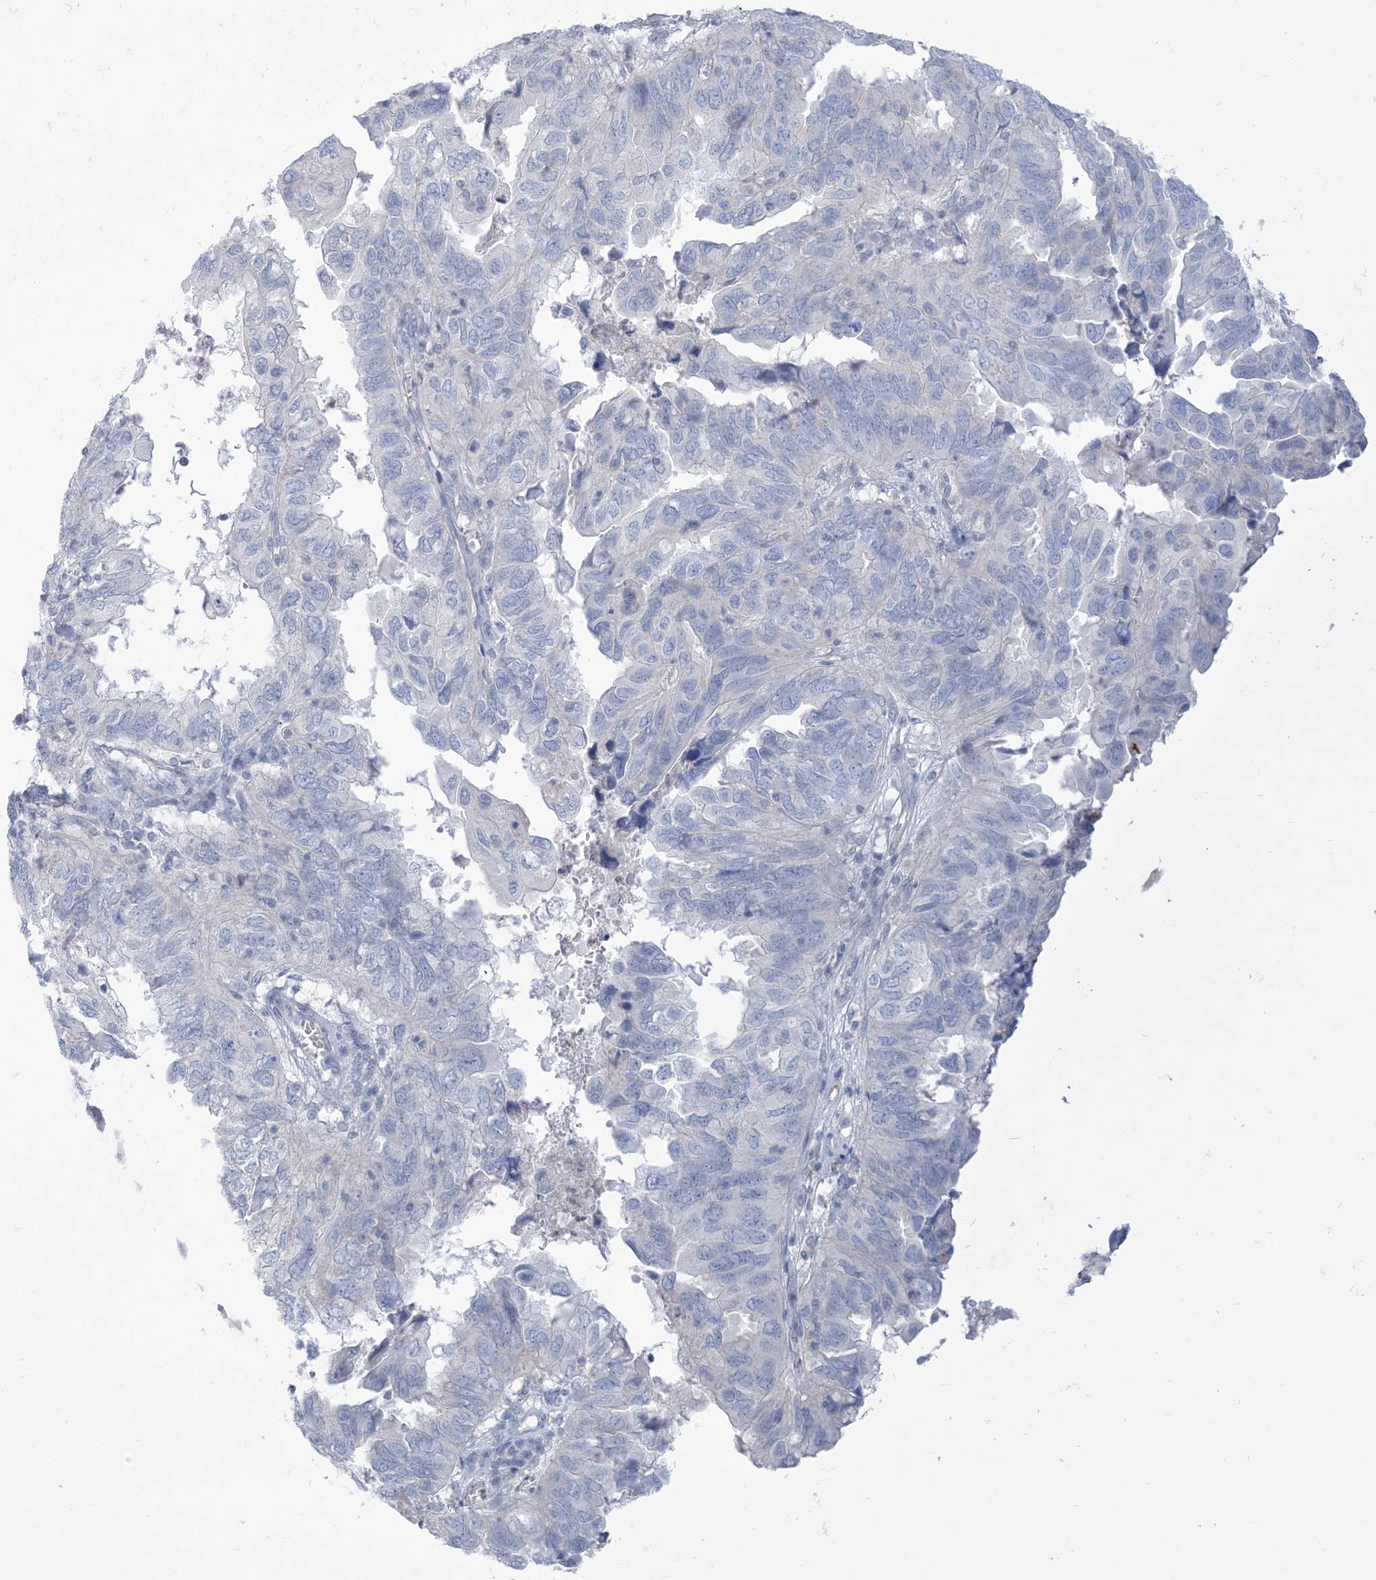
{"staining": {"intensity": "negative", "quantity": "none", "location": "none"}, "tissue": "endometrial cancer", "cell_type": "Tumor cells", "image_type": "cancer", "snomed": [{"axis": "morphology", "description": "Adenocarcinoma, NOS"}, {"axis": "topography", "description": "Uterus"}], "caption": "Immunohistochemical staining of endometrial cancer displays no significant staining in tumor cells.", "gene": "MTHFD2L", "patient": {"sex": "female", "age": 77}}